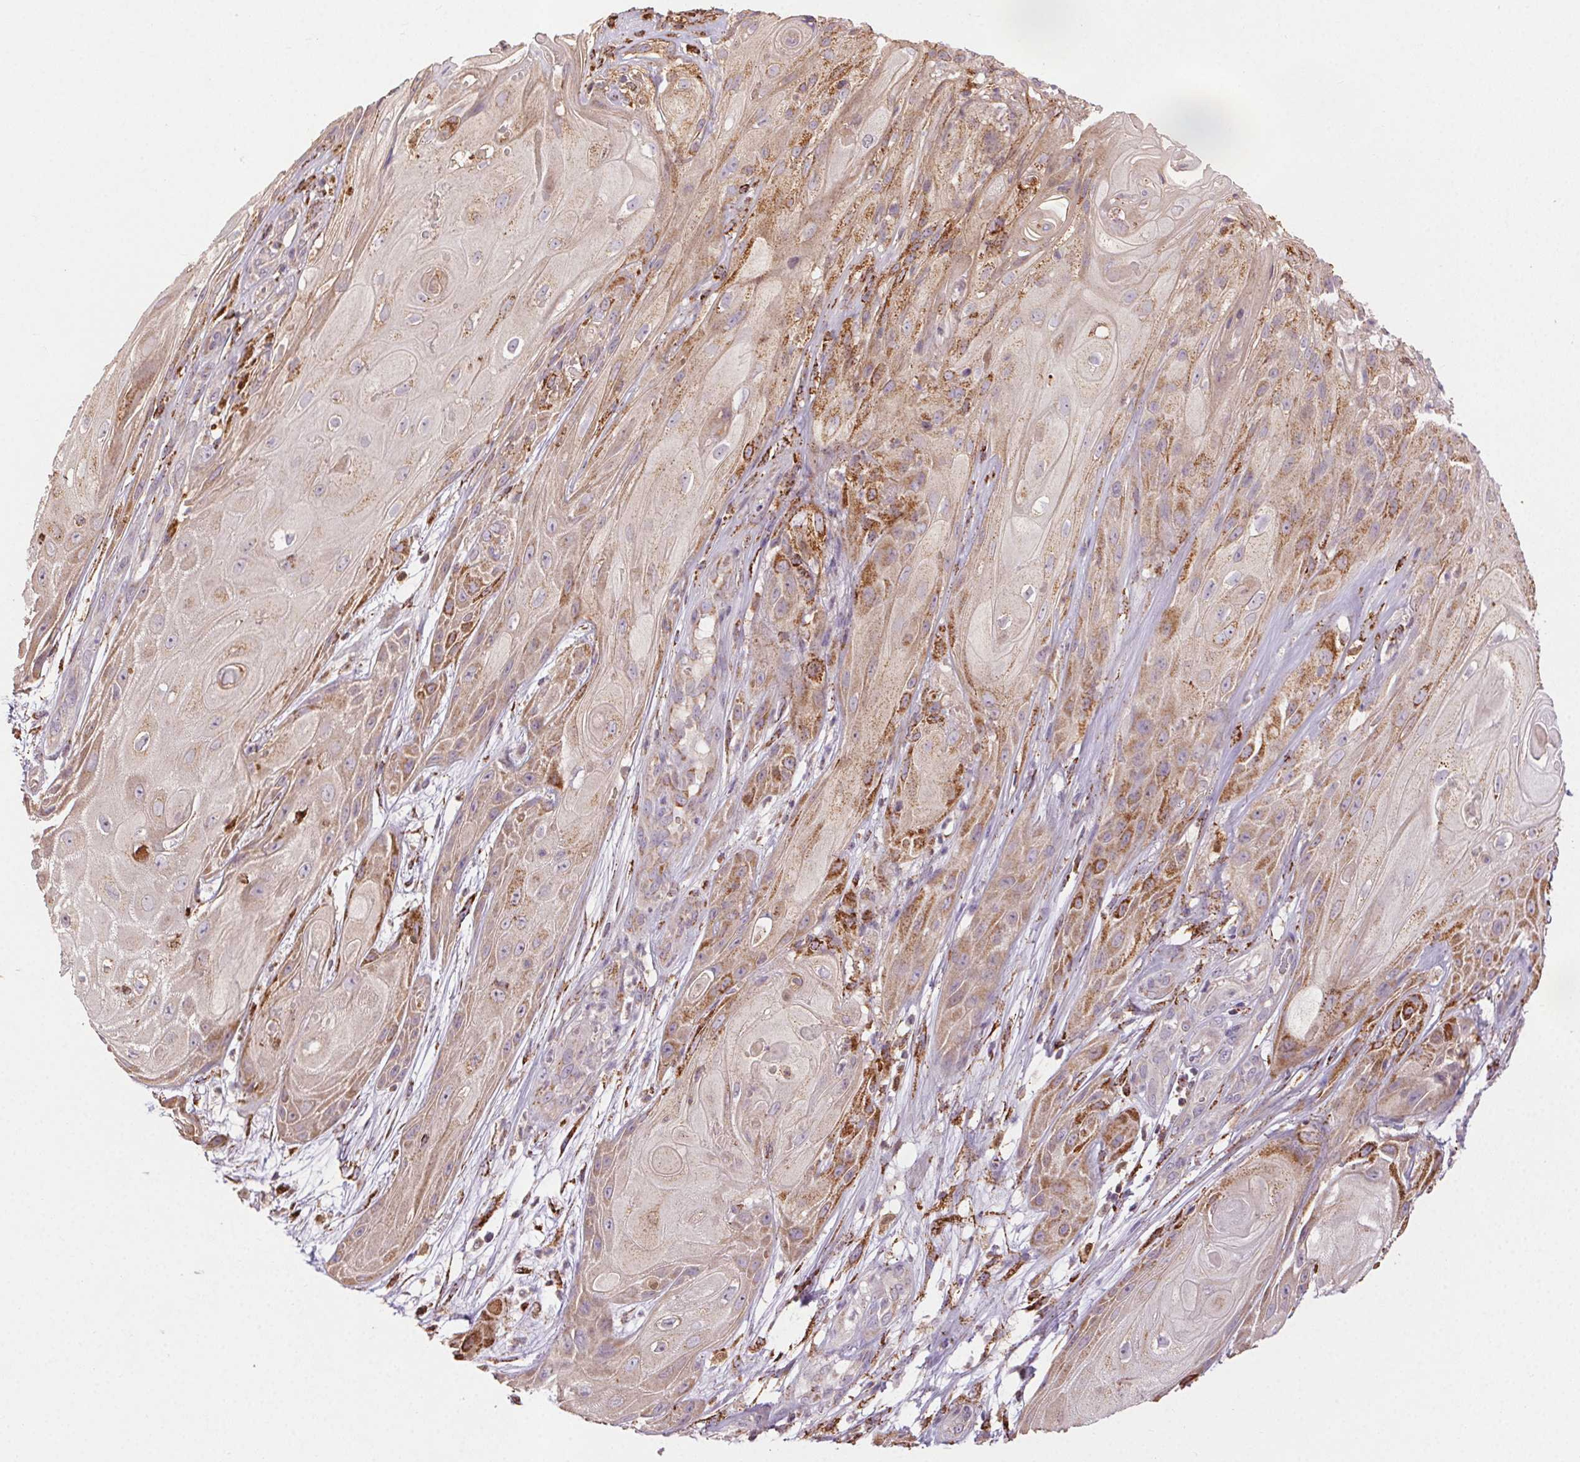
{"staining": {"intensity": "moderate", "quantity": "<25%", "location": "cytoplasmic/membranous"}, "tissue": "skin cancer", "cell_type": "Tumor cells", "image_type": "cancer", "snomed": [{"axis": "morphology", "description": "Squamous cell carcinoma, NOS"}, {"axis": "topography", "description": "Skin"}], "caption": "Protein expression analysis of human squamous cell carcinoma (skin) reveals moderate cytoplasmic/membranous positivity in about <25% of tumor cells.", "gene": "FNBP1L", "patient": {"sex": "male", "age": 62}}